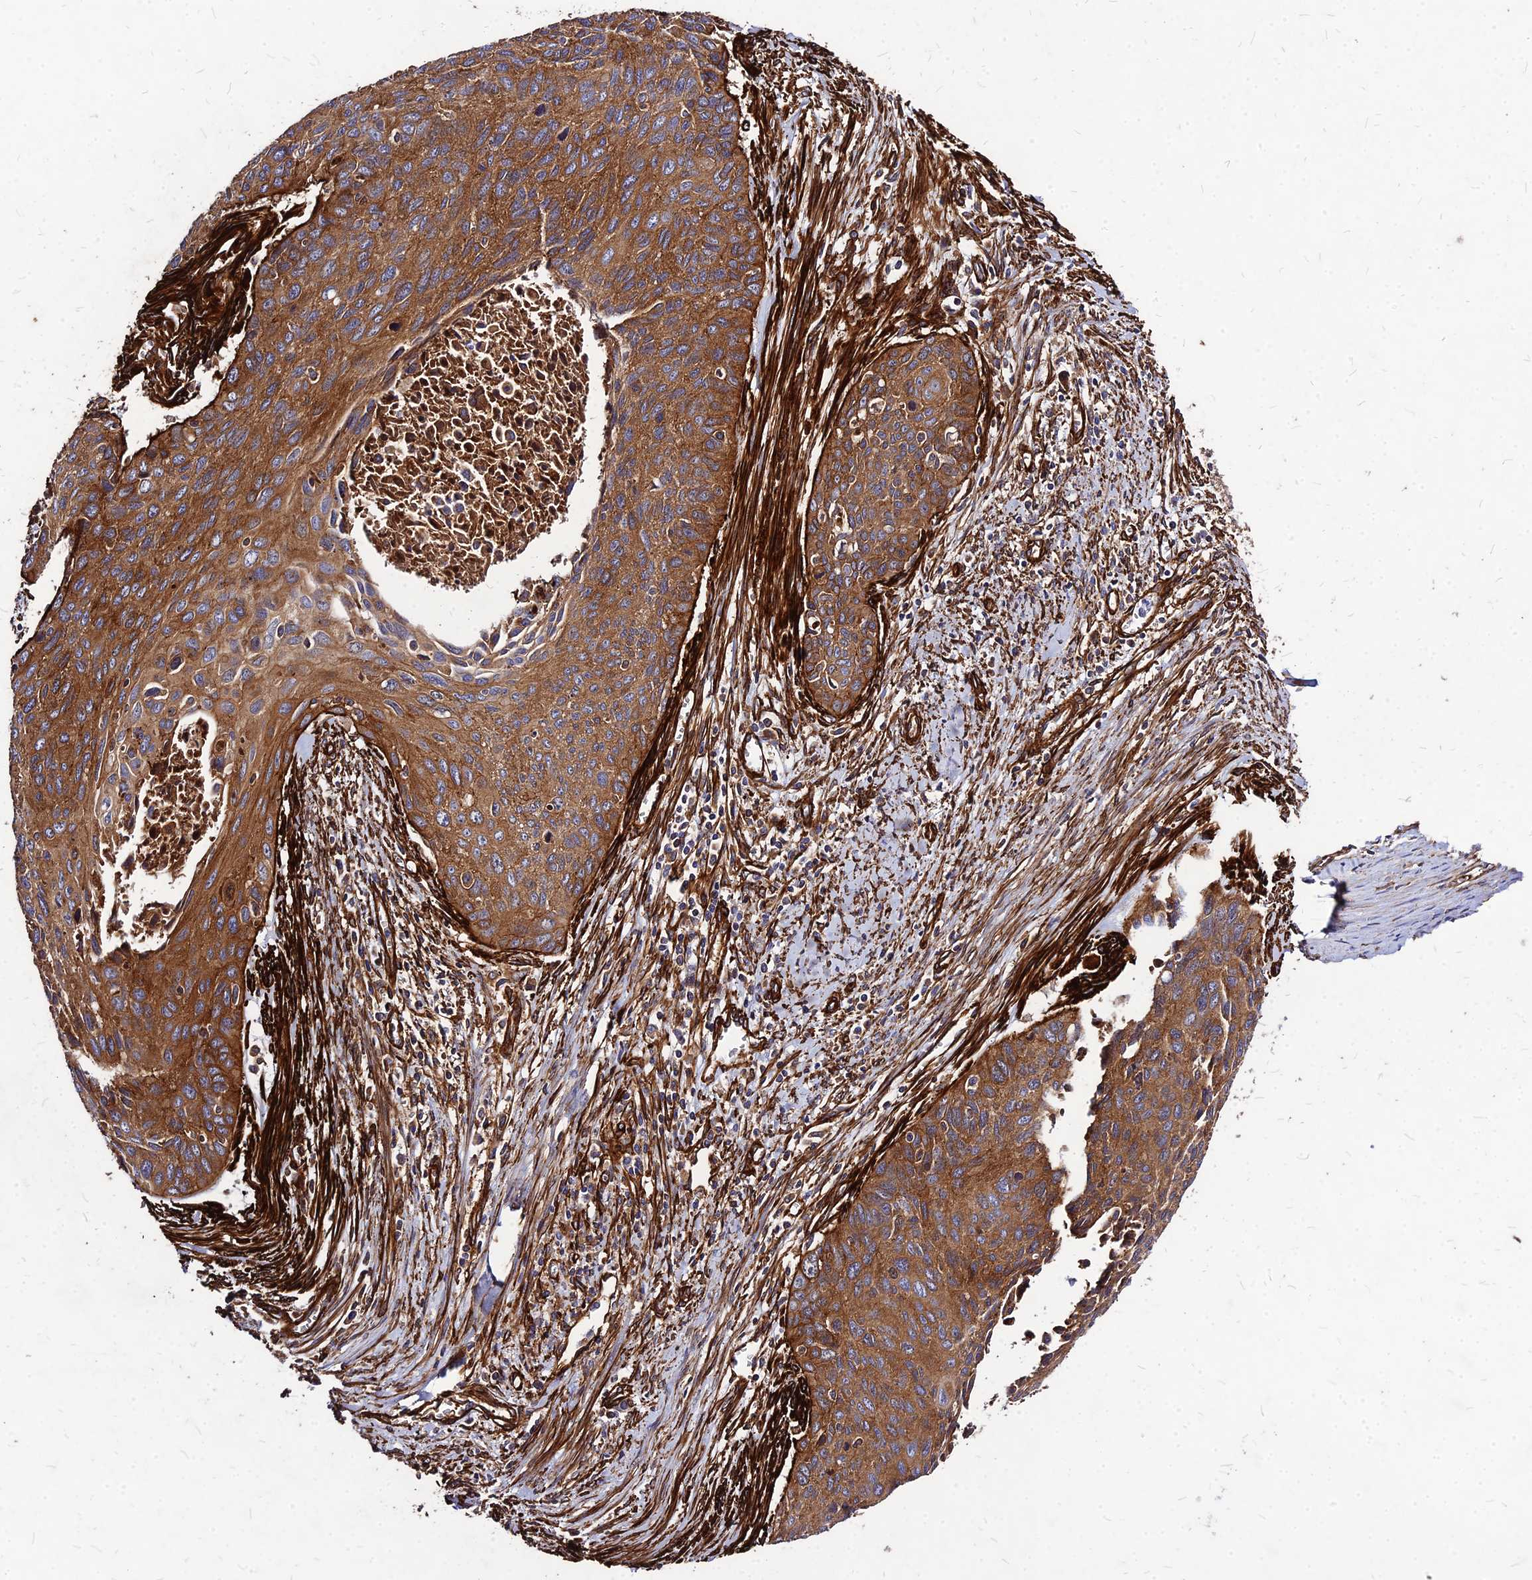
{"staining": {"intensity": "strong", "quantity": ">75%", "location": "cytoplasmic/membranous"}, "tissue": "cervical cancer", "cell_type": "Tumor cells", "image_type": "cancer", "snomed": [{"axis": "morphology", "description": "Squamous cell carcinoma, NOS"}, {"axis": "topography", "description": "Cervix"}], "caption": "Human cervical cancer stained with a brown dye displays strong cytoplasmic/membranous positive positivity in about >75% of tumor cells.", "gene": "EFCC1", "patient": {"sex": "female", "age": 55}}